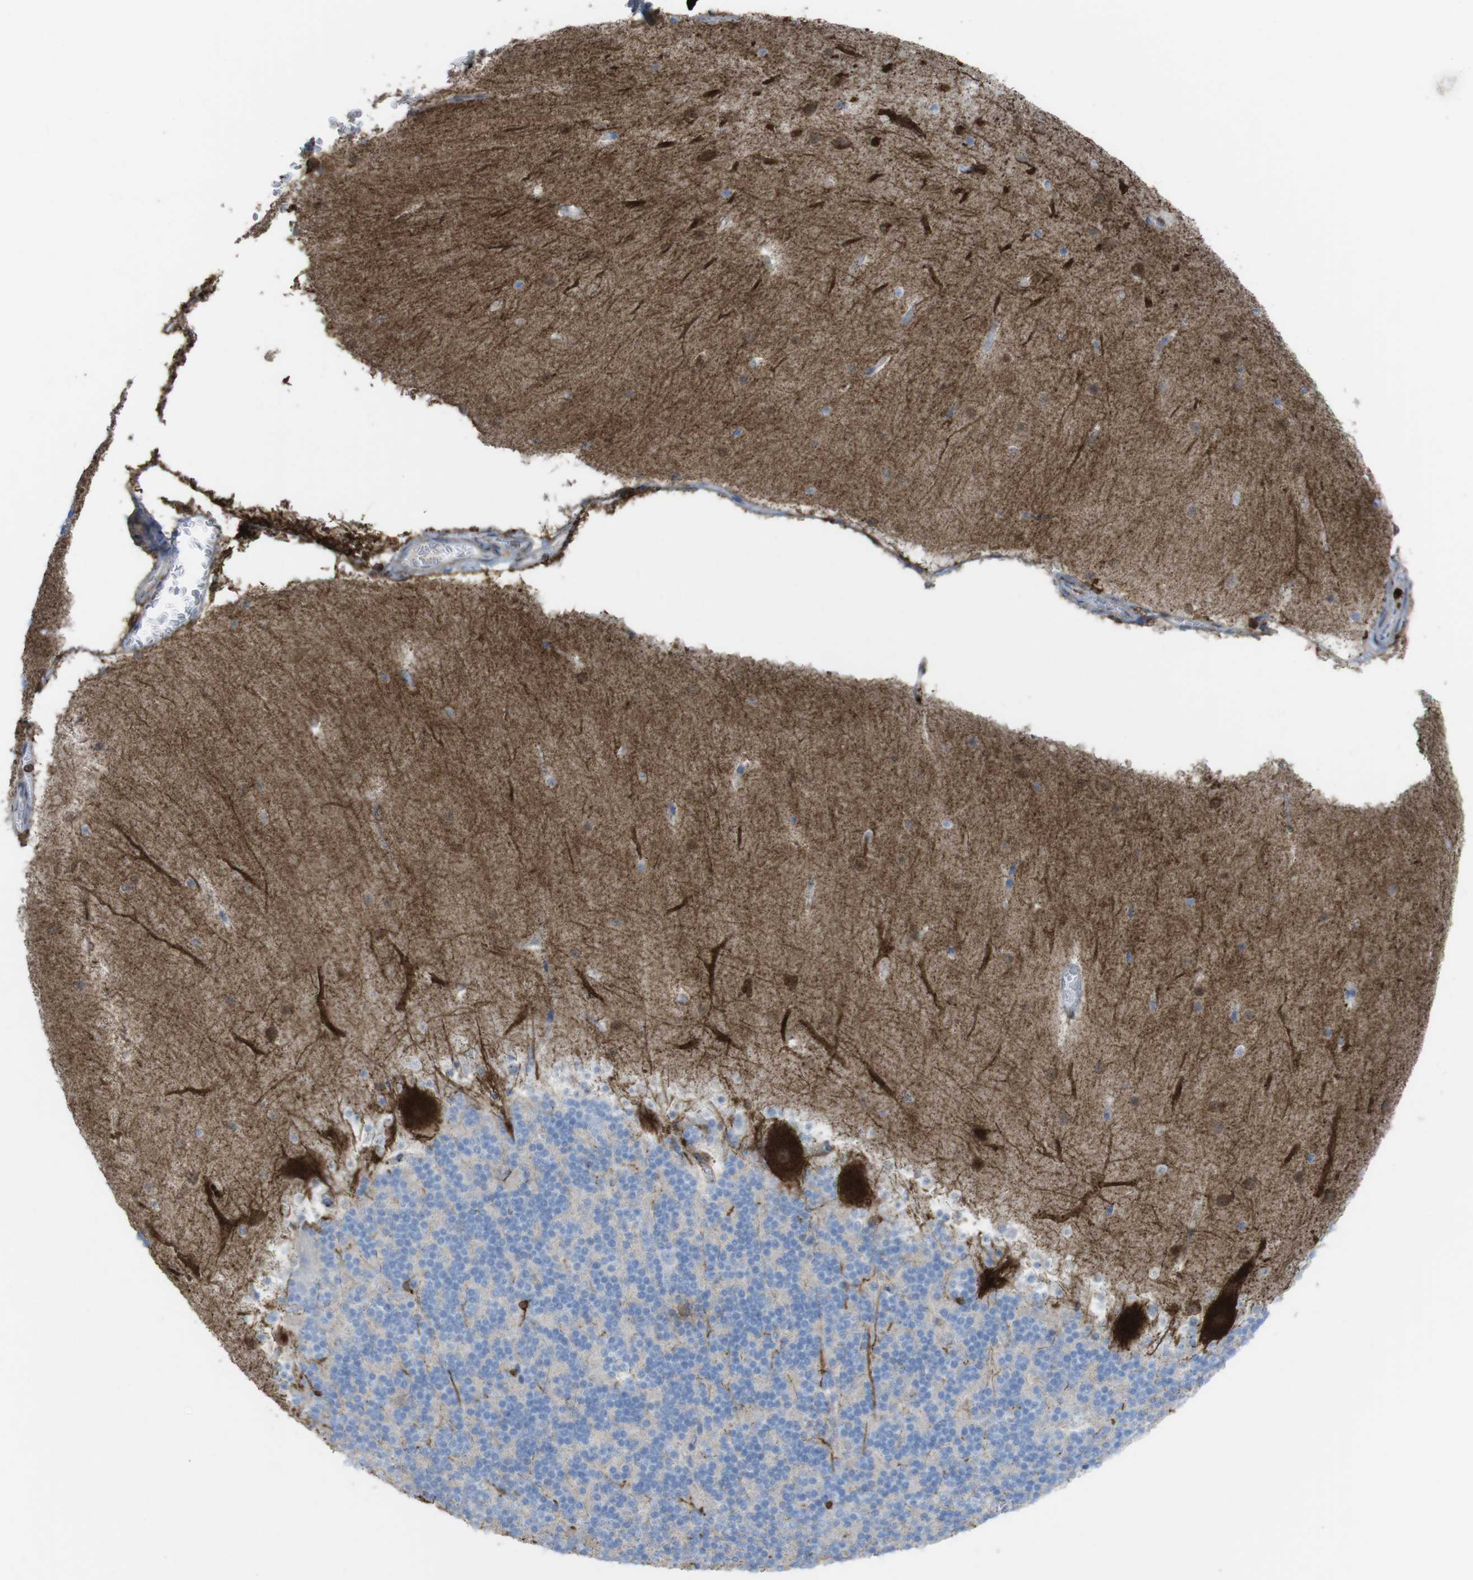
{"staining": {"intensity": "negative", "quantity": "none", "location": "none"}, "tissue": "cerebellum", "cell_type": "Cells in granular layer", "image_type": "normal", "snomed": [{"axis": "morphology", "description": "Normal tissue, NOS"}, {"axis": "topography", "description": "Cerebellum"}], "caption": "Cells in granular layer are negative for protein expression in unremarkable human cerebellum. Brightfield microscopy of immunohistochemistry (IHC) stained with DAB (brown) and hematoxylin (blue), captured at high magnification.", "gene": "PRKCD", "patient": {"sex": "female", "age": 19}}